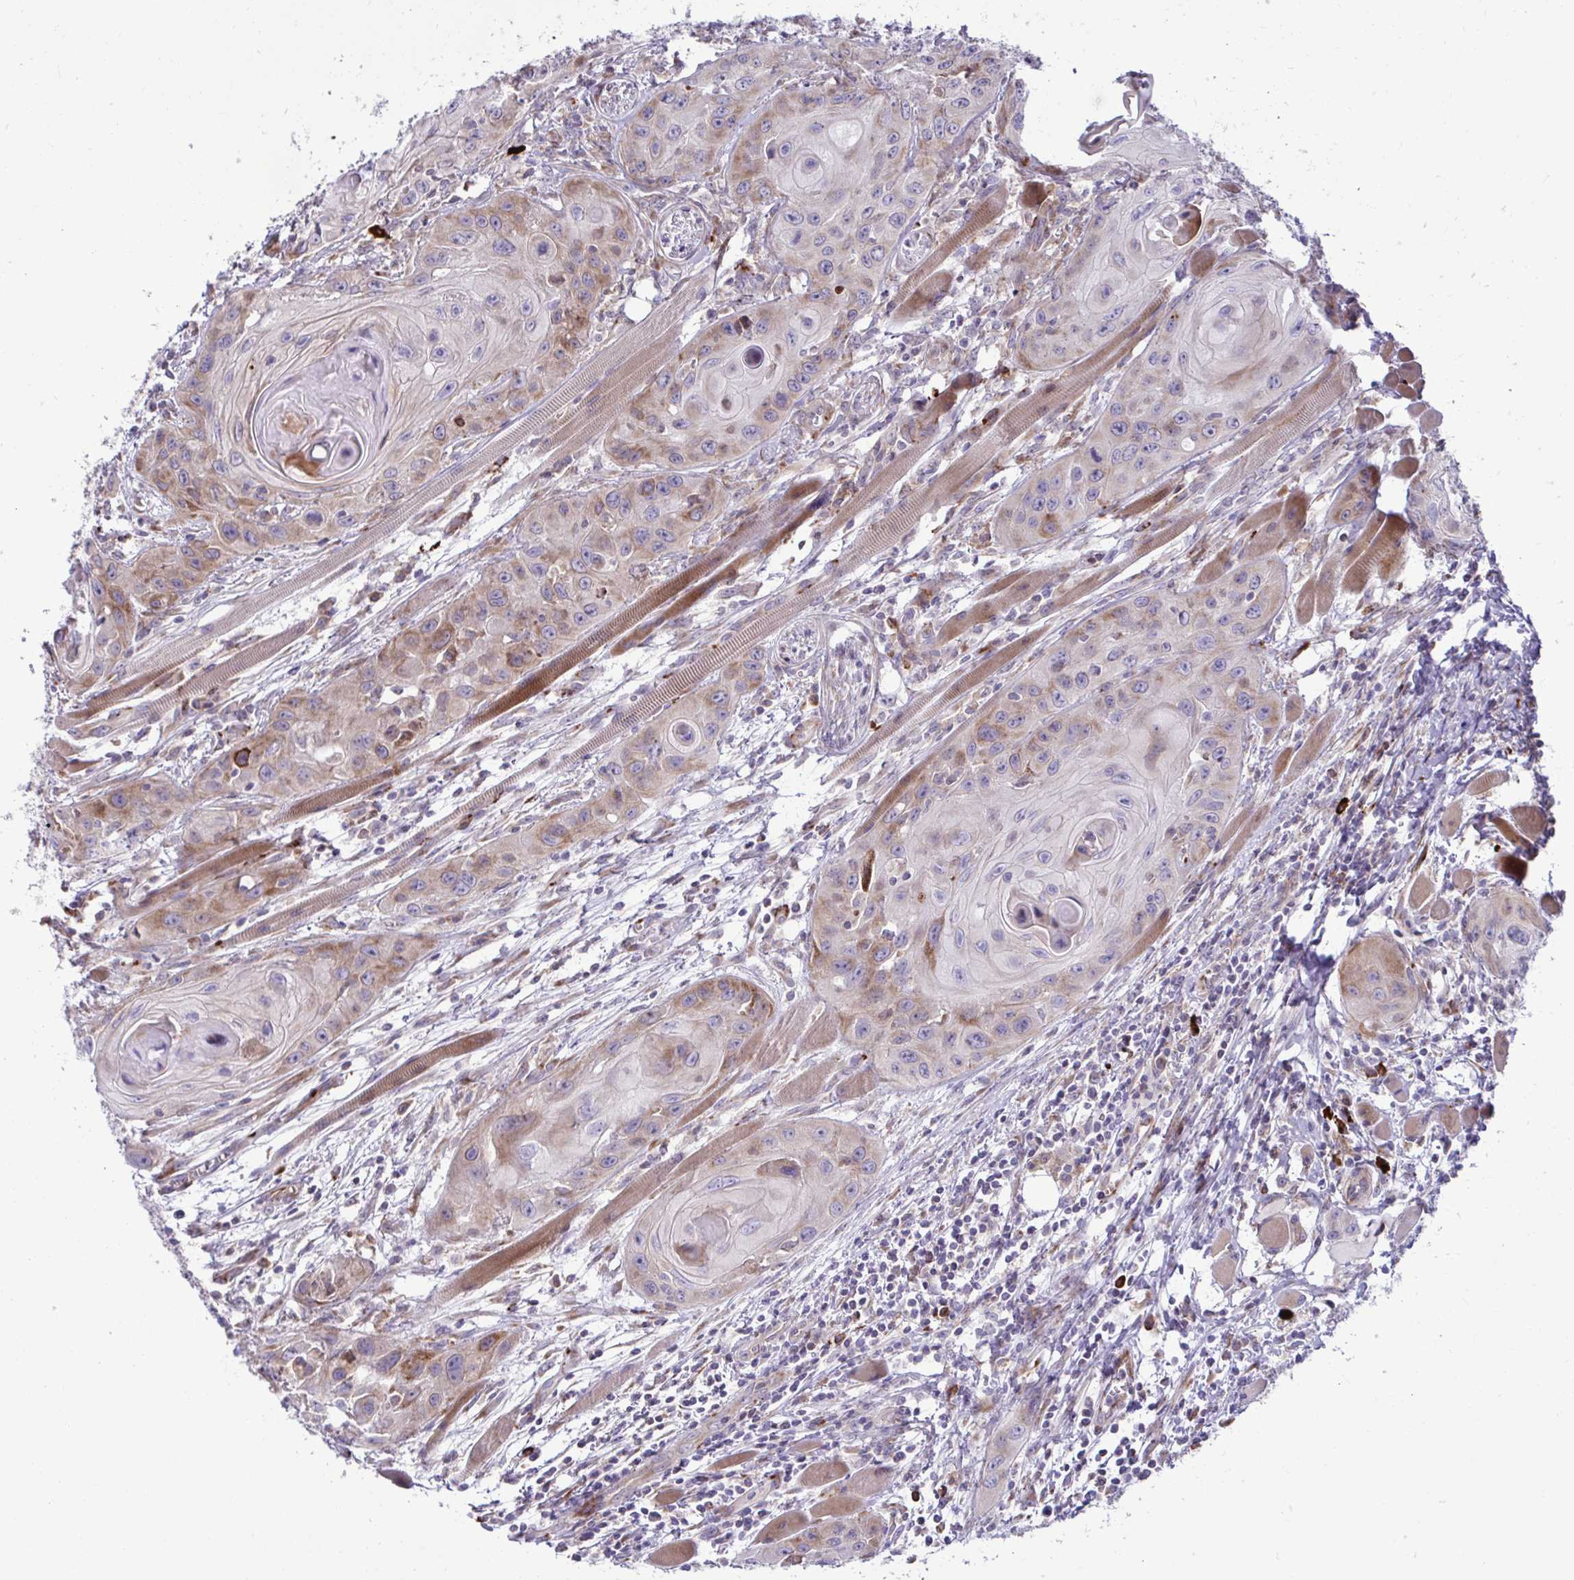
{"staining": {"intensity": "weak", "quantity": "25%-75%", "location": "cytoplasmic/membranous"}, "tissue": "head and neck cancer", "cell_type": "Tumor cells", "image_type": "cancer", "snomed": [{"axis": "morphology", "description": "Squamous cell carcinoma, NOS"}, {"axis": "topography", "description": "Oral tissue"}, {"axis": "topography", "description": "Head-Neck"}], "caption": "Immunohistochemical staining of human head and neck cancer (squamous cell carcinoma) displays weak cytoplasmic/membranous protein positivity in approximately 25%-75% of tumor cells.", "gene": "LIMS1", "patient": {"sex": "male", "age": 58}}